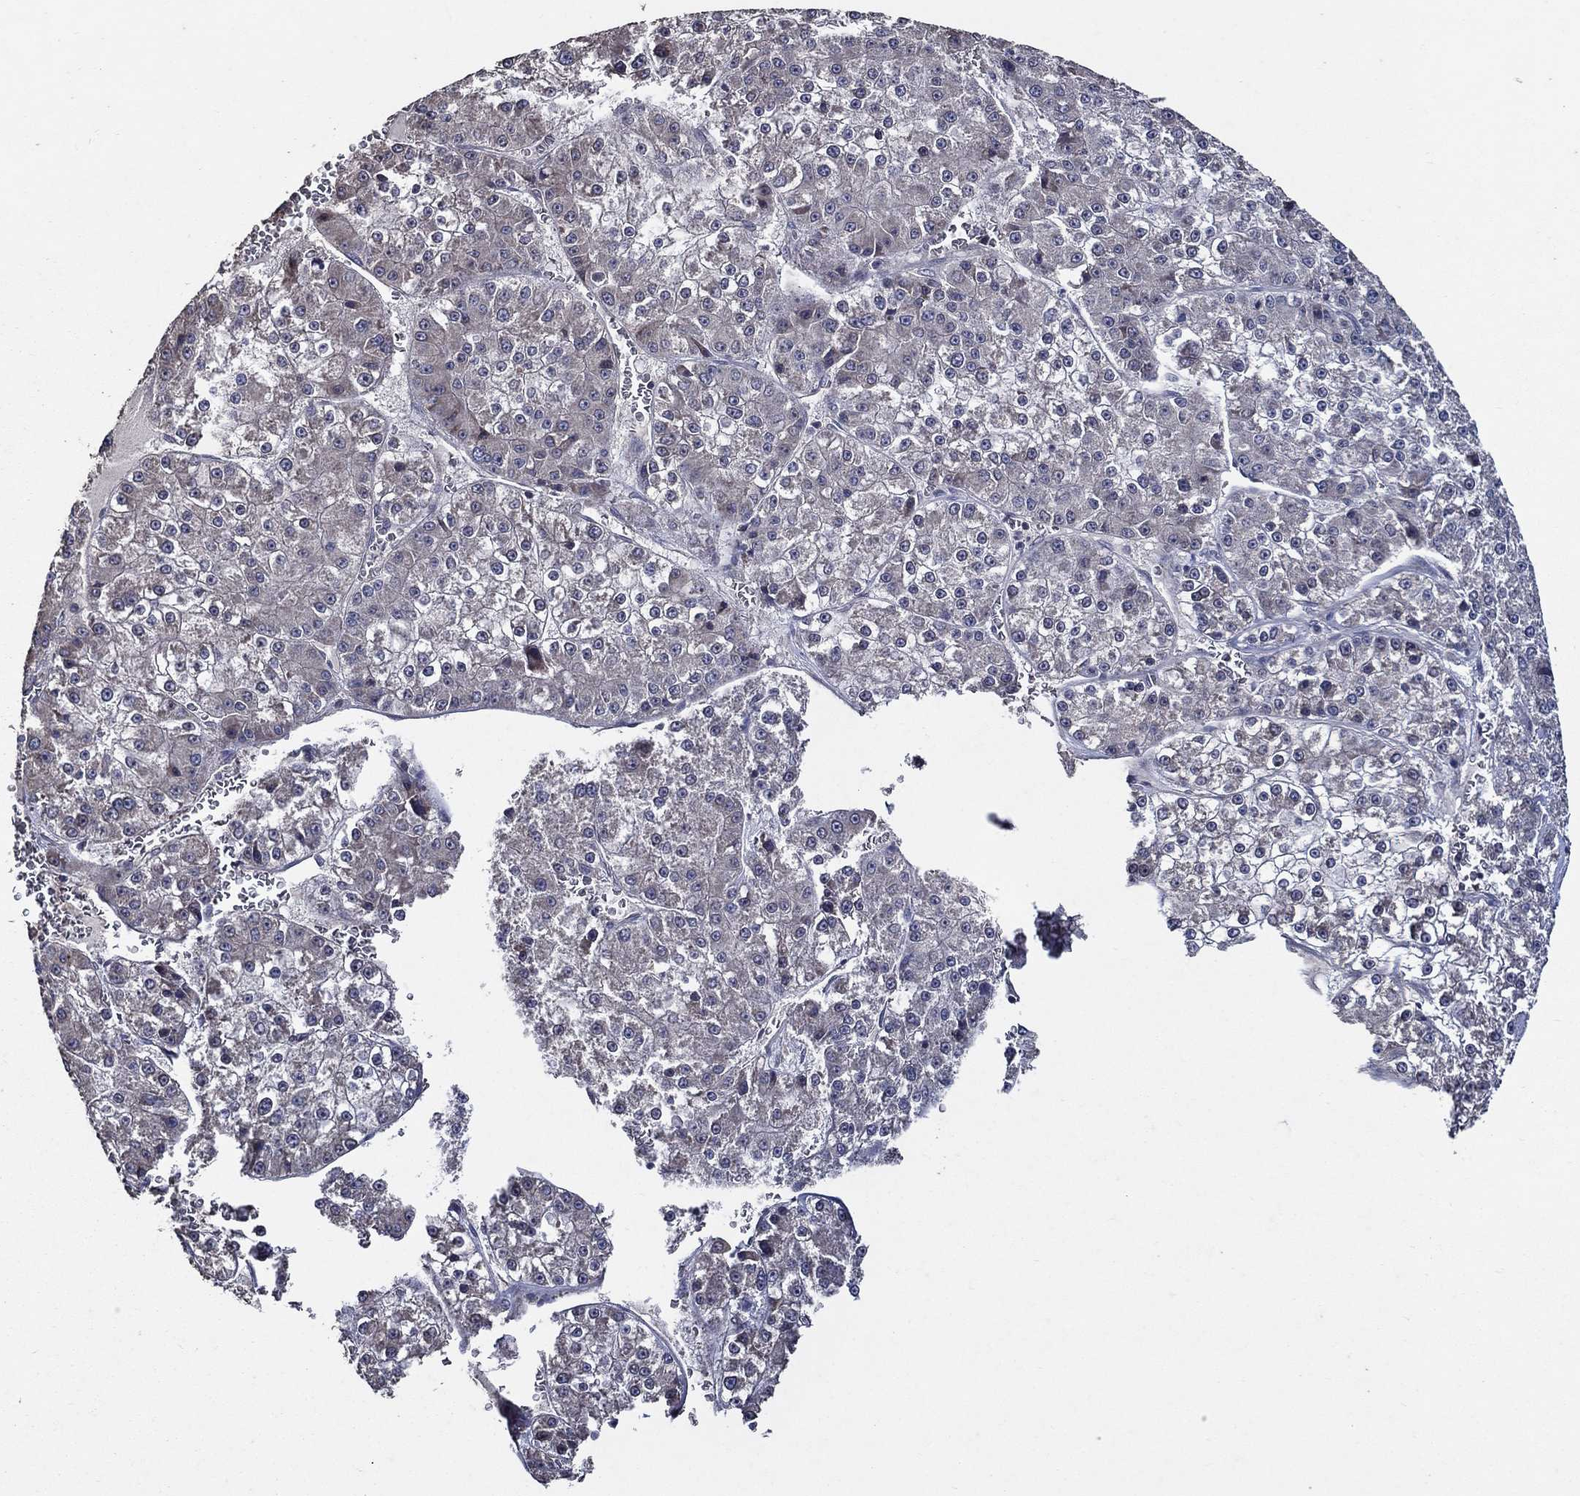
{"staining": {"intensity": "negative", "quantity": "none", "location": "none"}, "tissue": "liver cancer", "cell_type": "Tumor cells", "image_type": "cancer", "snomed": [{"axis": "morphology", "description": "Carcinoma, Hepatocellular, NOS"}, {"axis": "topography", "description": "Liver"}], "caption": "This is a photomicrograph of immunohistochemistry staining of liver cancer, which shows no staining in tumor cells.", "gene": "HAP1", "patient": {"sex": "female", "age": 73}}